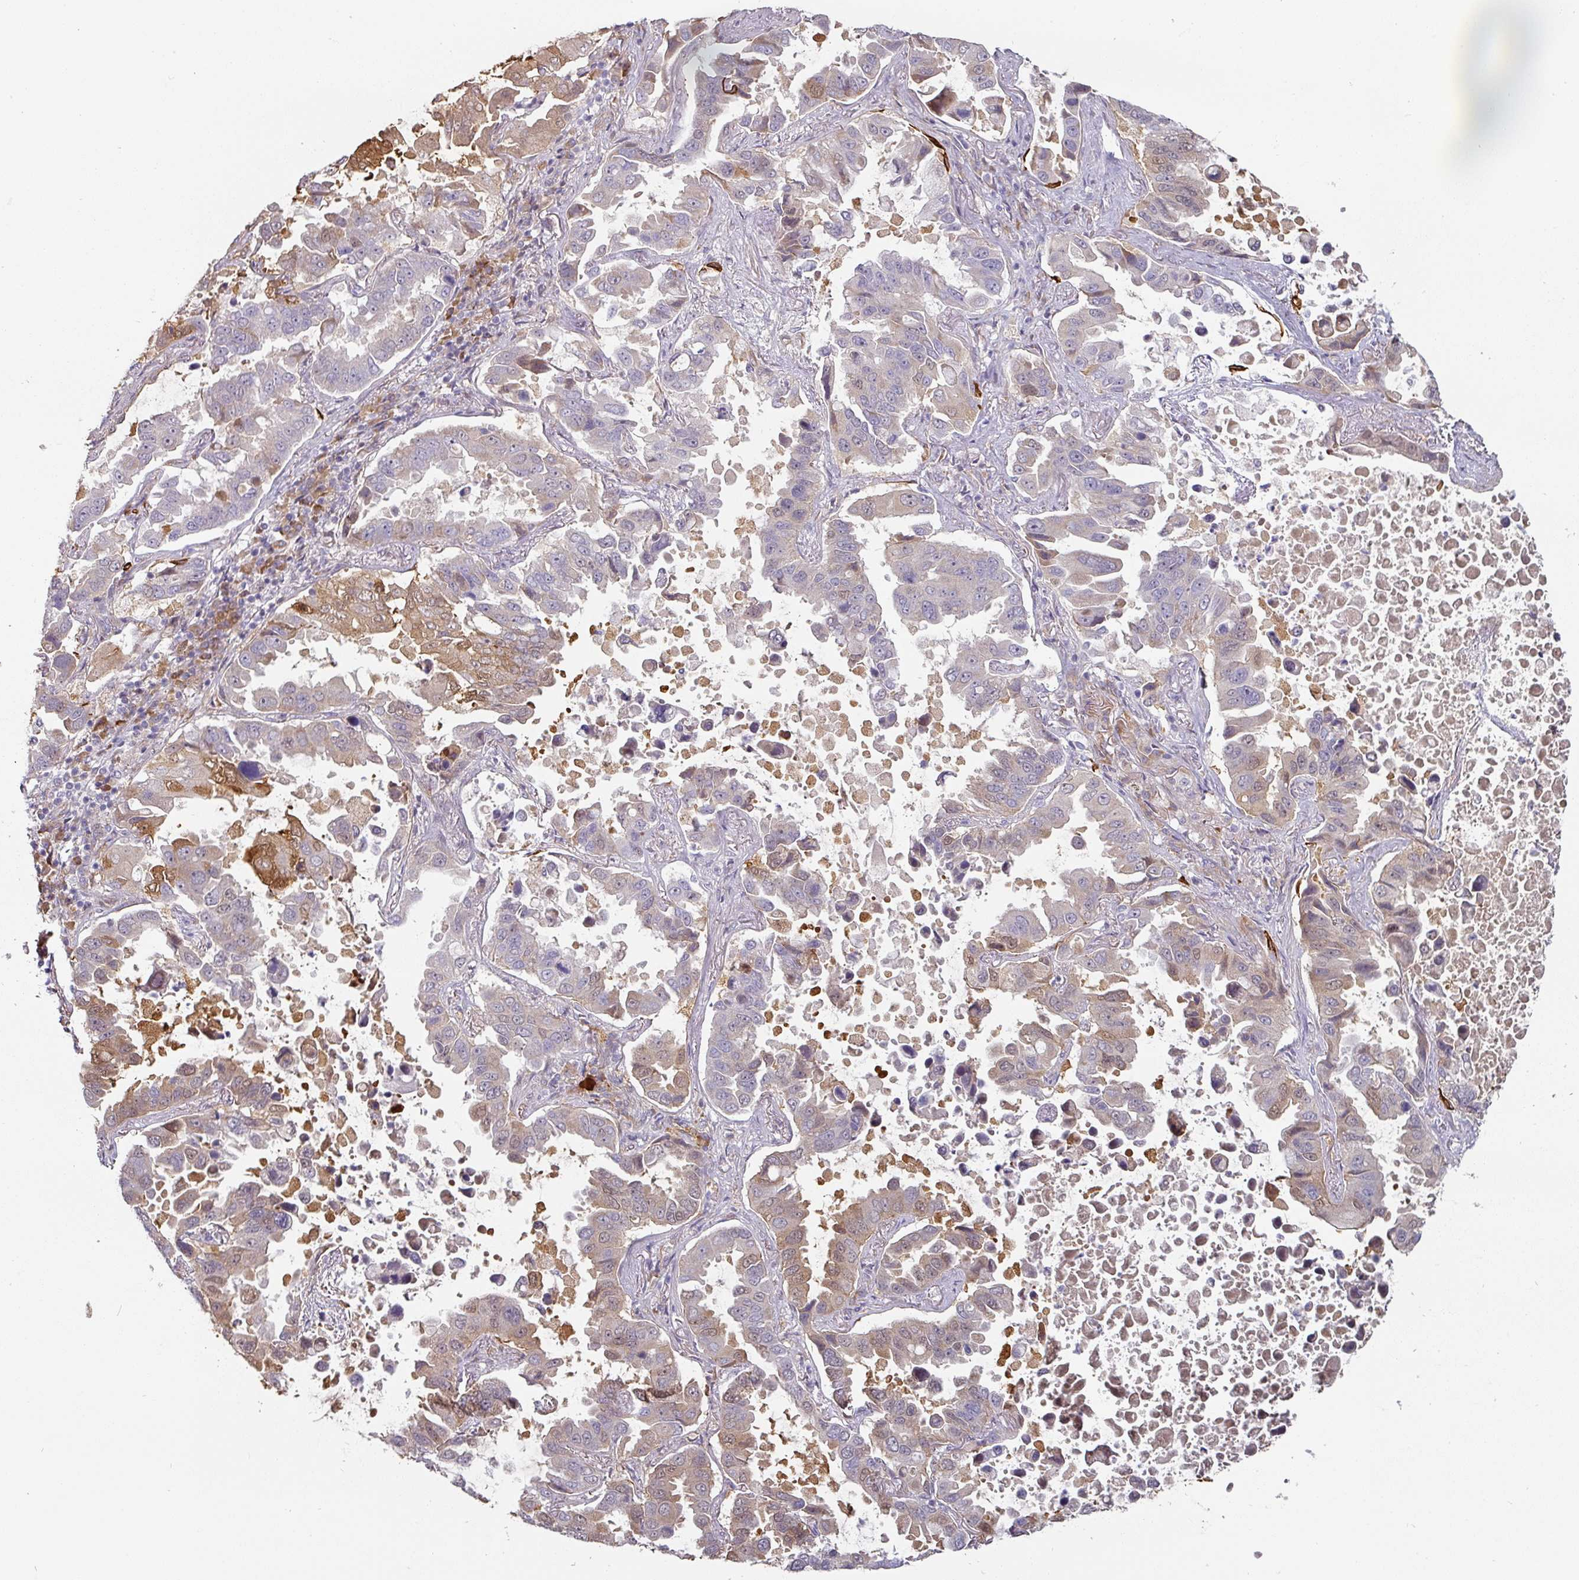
{"staining": {"intensity": "weak", "quantity": "<25%", "location": "cytoplasmic/membranous"}, "tissue": "lung cancer", "cell_type": "Tumor cells", "image_type": "cancer", "snomed": [{"axis": "morphology", "description": "Adenocarcinoma, NOS"}, {"axis": "topography", "description": "Lung"}], "caption": "High magnification brightfield microscopy of adenocarcinoma (lung) stained with DAB (3,3'-diaminobenzidine) (brown) and counterstained with hematoxylin (blue): tumor cells show no significant staining.", "gene": "CEP78", "patient": {"sex": "male", "age": 64}}